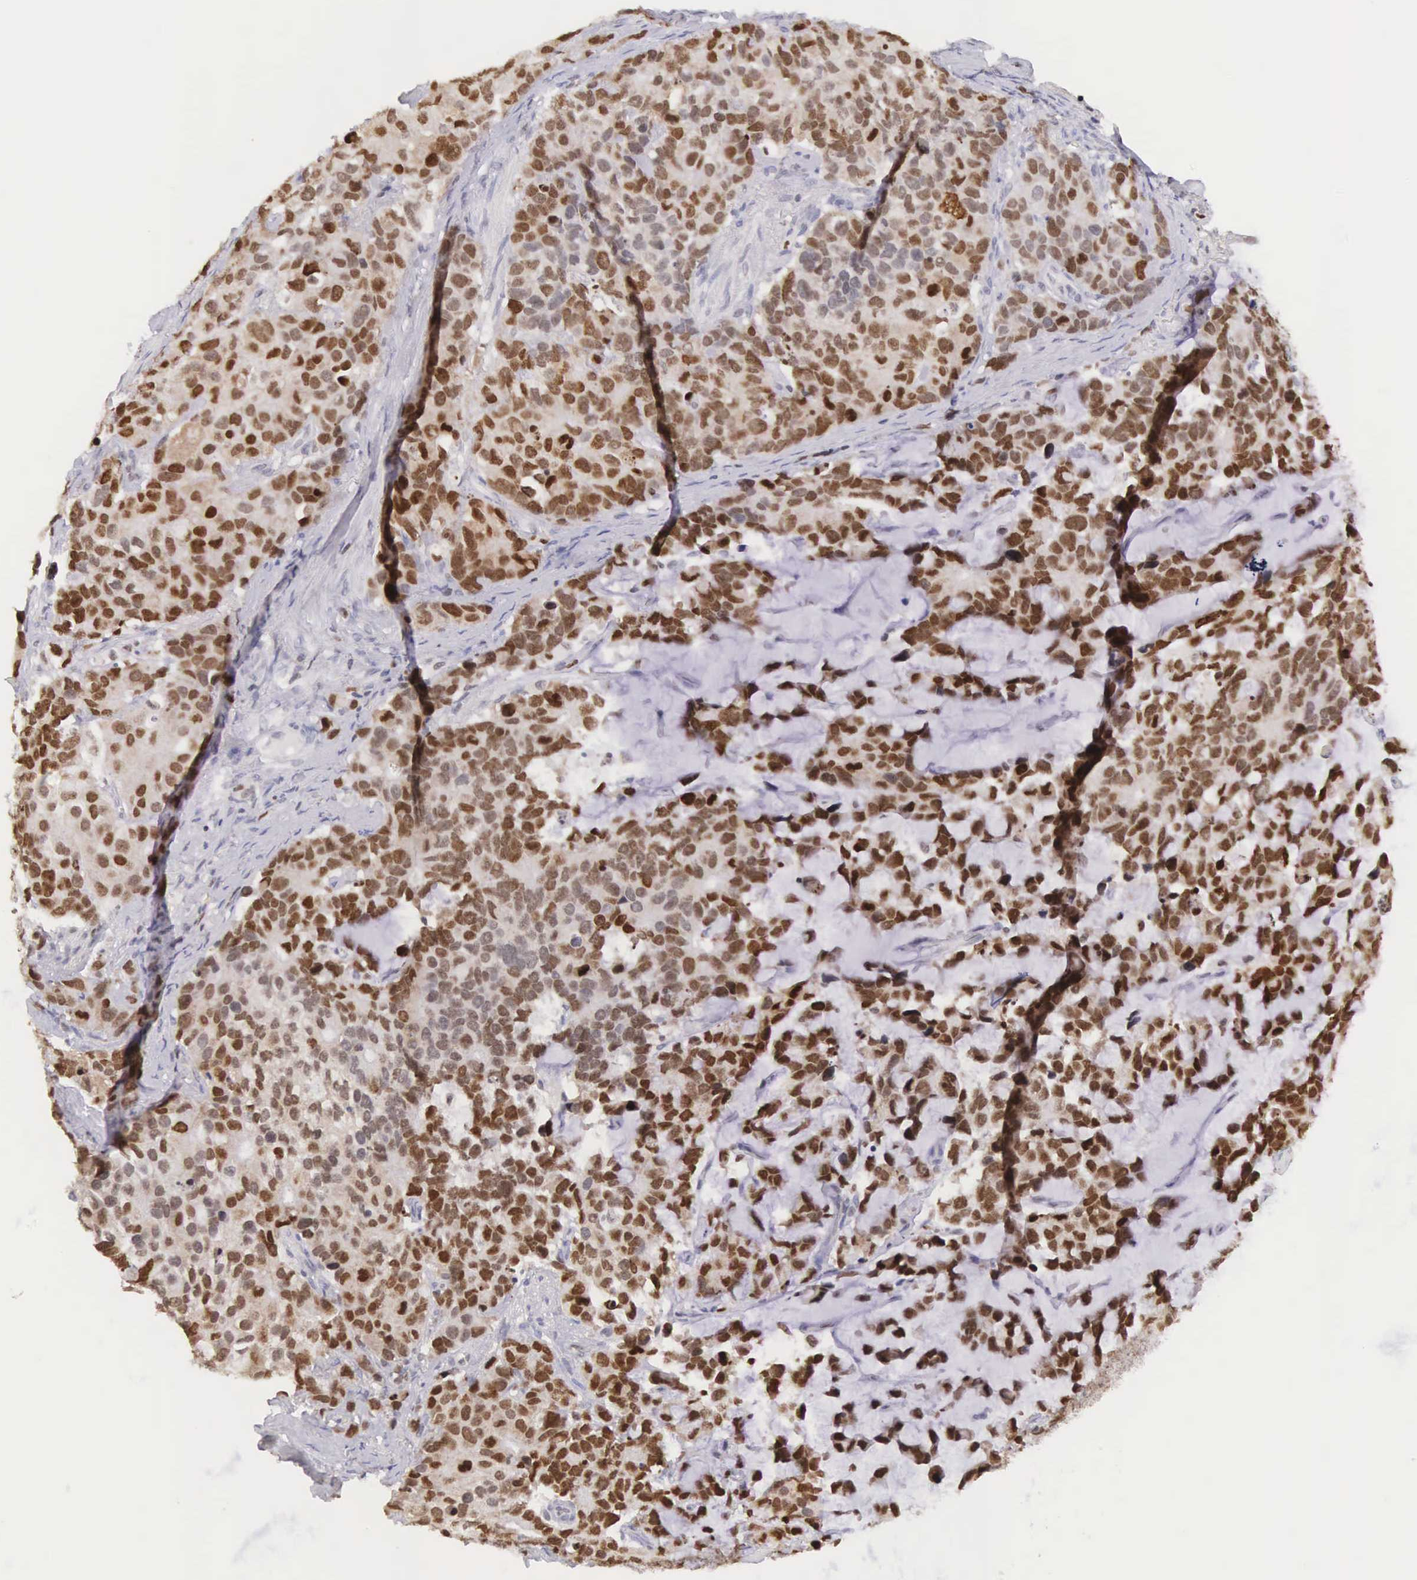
{"staining": {"intensity": "strong", "quantity": ">75%", "location": "nuclear"}, "tissue": "stomach cancer", "cell_type": "Tumor cells", "image_type": "cancer", "snomed": [{"axis": "morphology", "description": "Adenocarcinoma, NOS"}, {"axis": "topography", "description": "Stomach, upper"}], "caption": "High-magnification brightfield microscopy of stomach cancer stained with DAB (brown) and counterstained with hematoxylin (blue). tumor cells exhibit strong nuclear expression is present in approximately>75% of cells. Using DAB (3,3'-diaminobenzidine) (brown) and hematoxylin (blue) stains, captured at high magnification using brightfield microscopy.", "gene": "VRK1", "patient": {"sex": "male", "age": 71}}